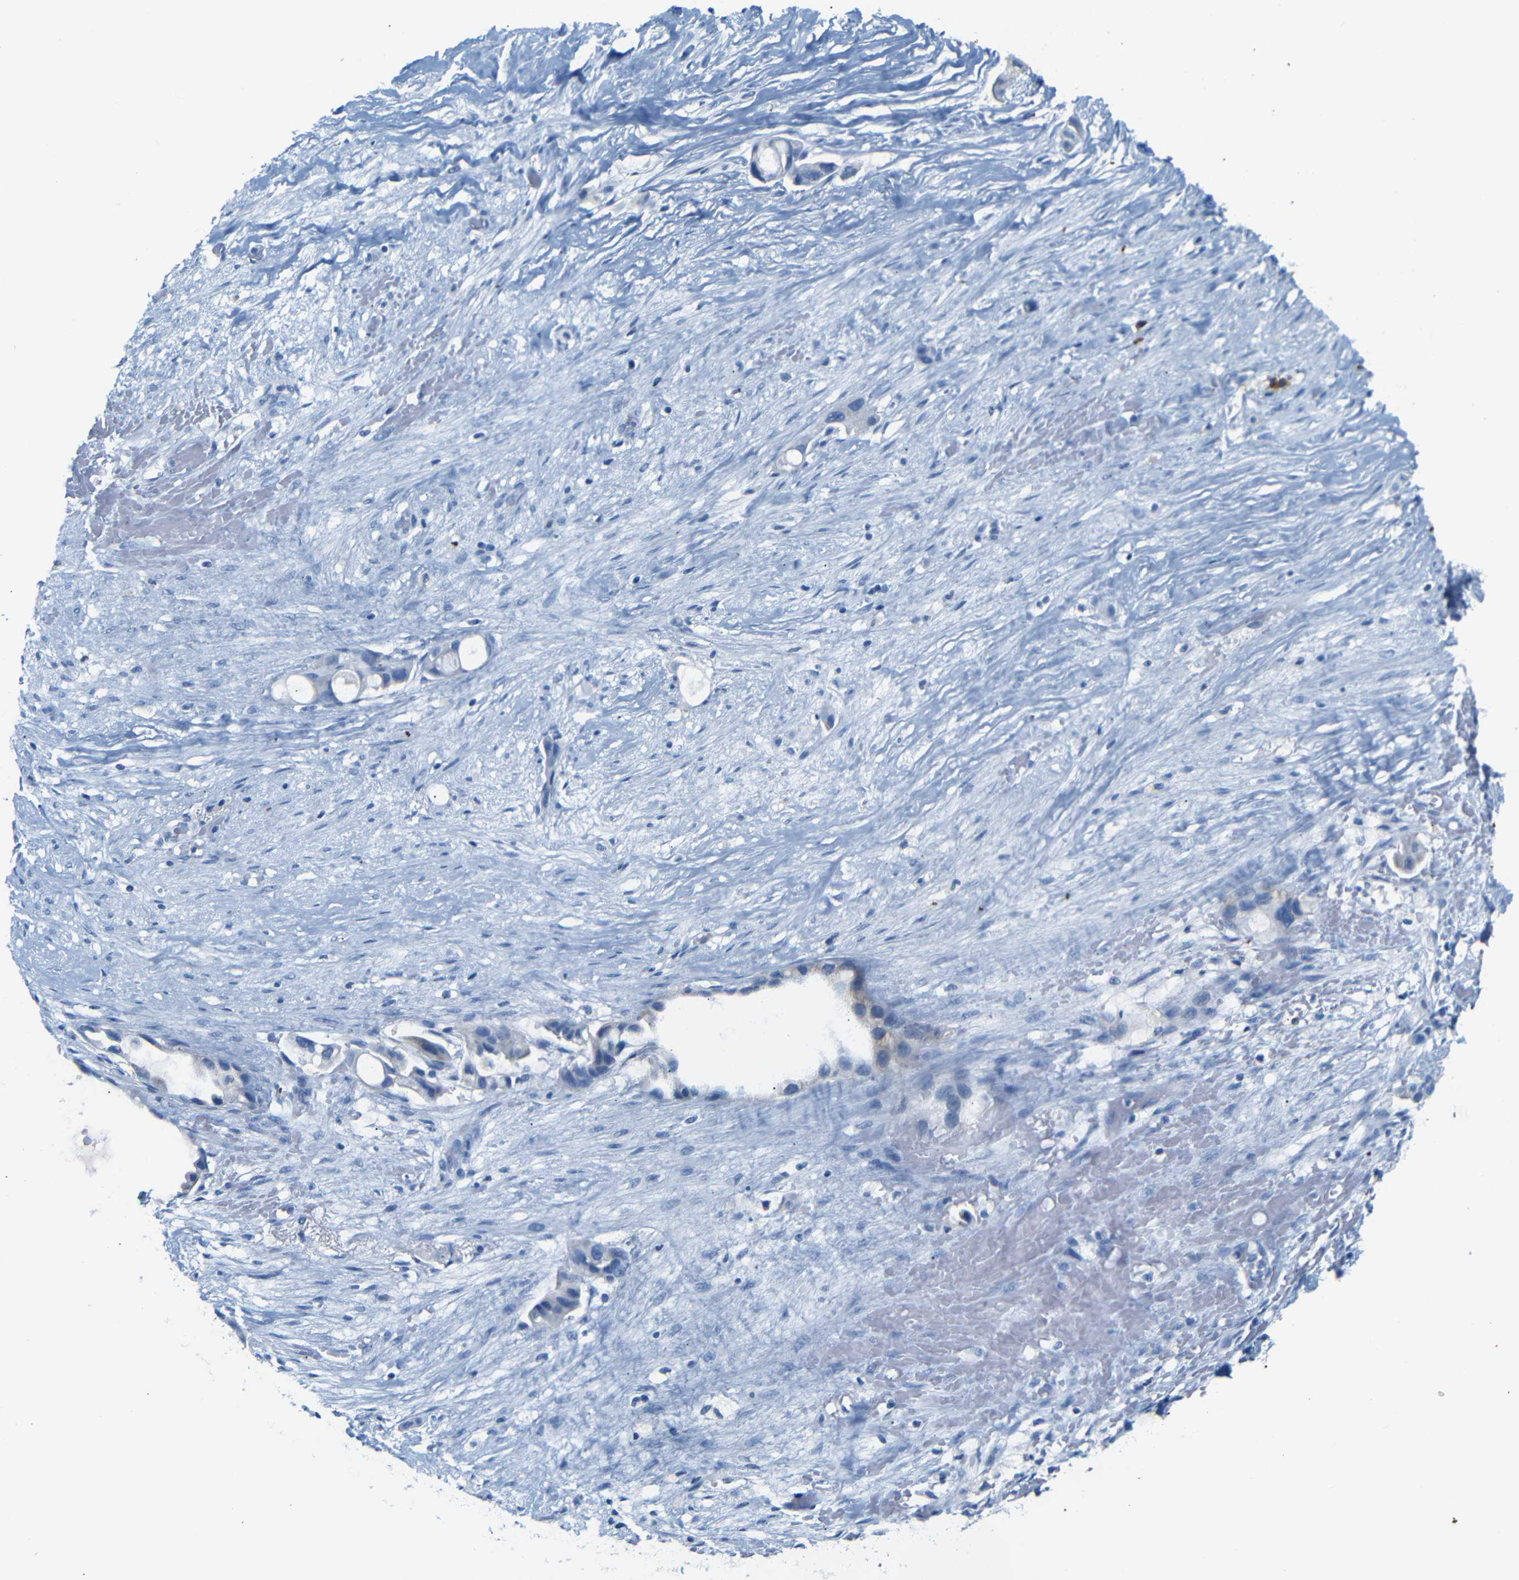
{"staining": {"intensity": "negative", "quantity": "none", "location": "none"}, "tissue": "liver cancer", "cell_type": "Tumor cells", "image_type": "cancer", "snomed": [{"axis": "morphology", "description": "Cholangiocarcinoma"}, {"axis": "topography", "description": "Liver"}], "caption": "The histopathology image demonstrates no significant staining in tumor cells of liver cancer.", "gene": "FCRL1", "patient": {"sex": "female", "age": 65}}